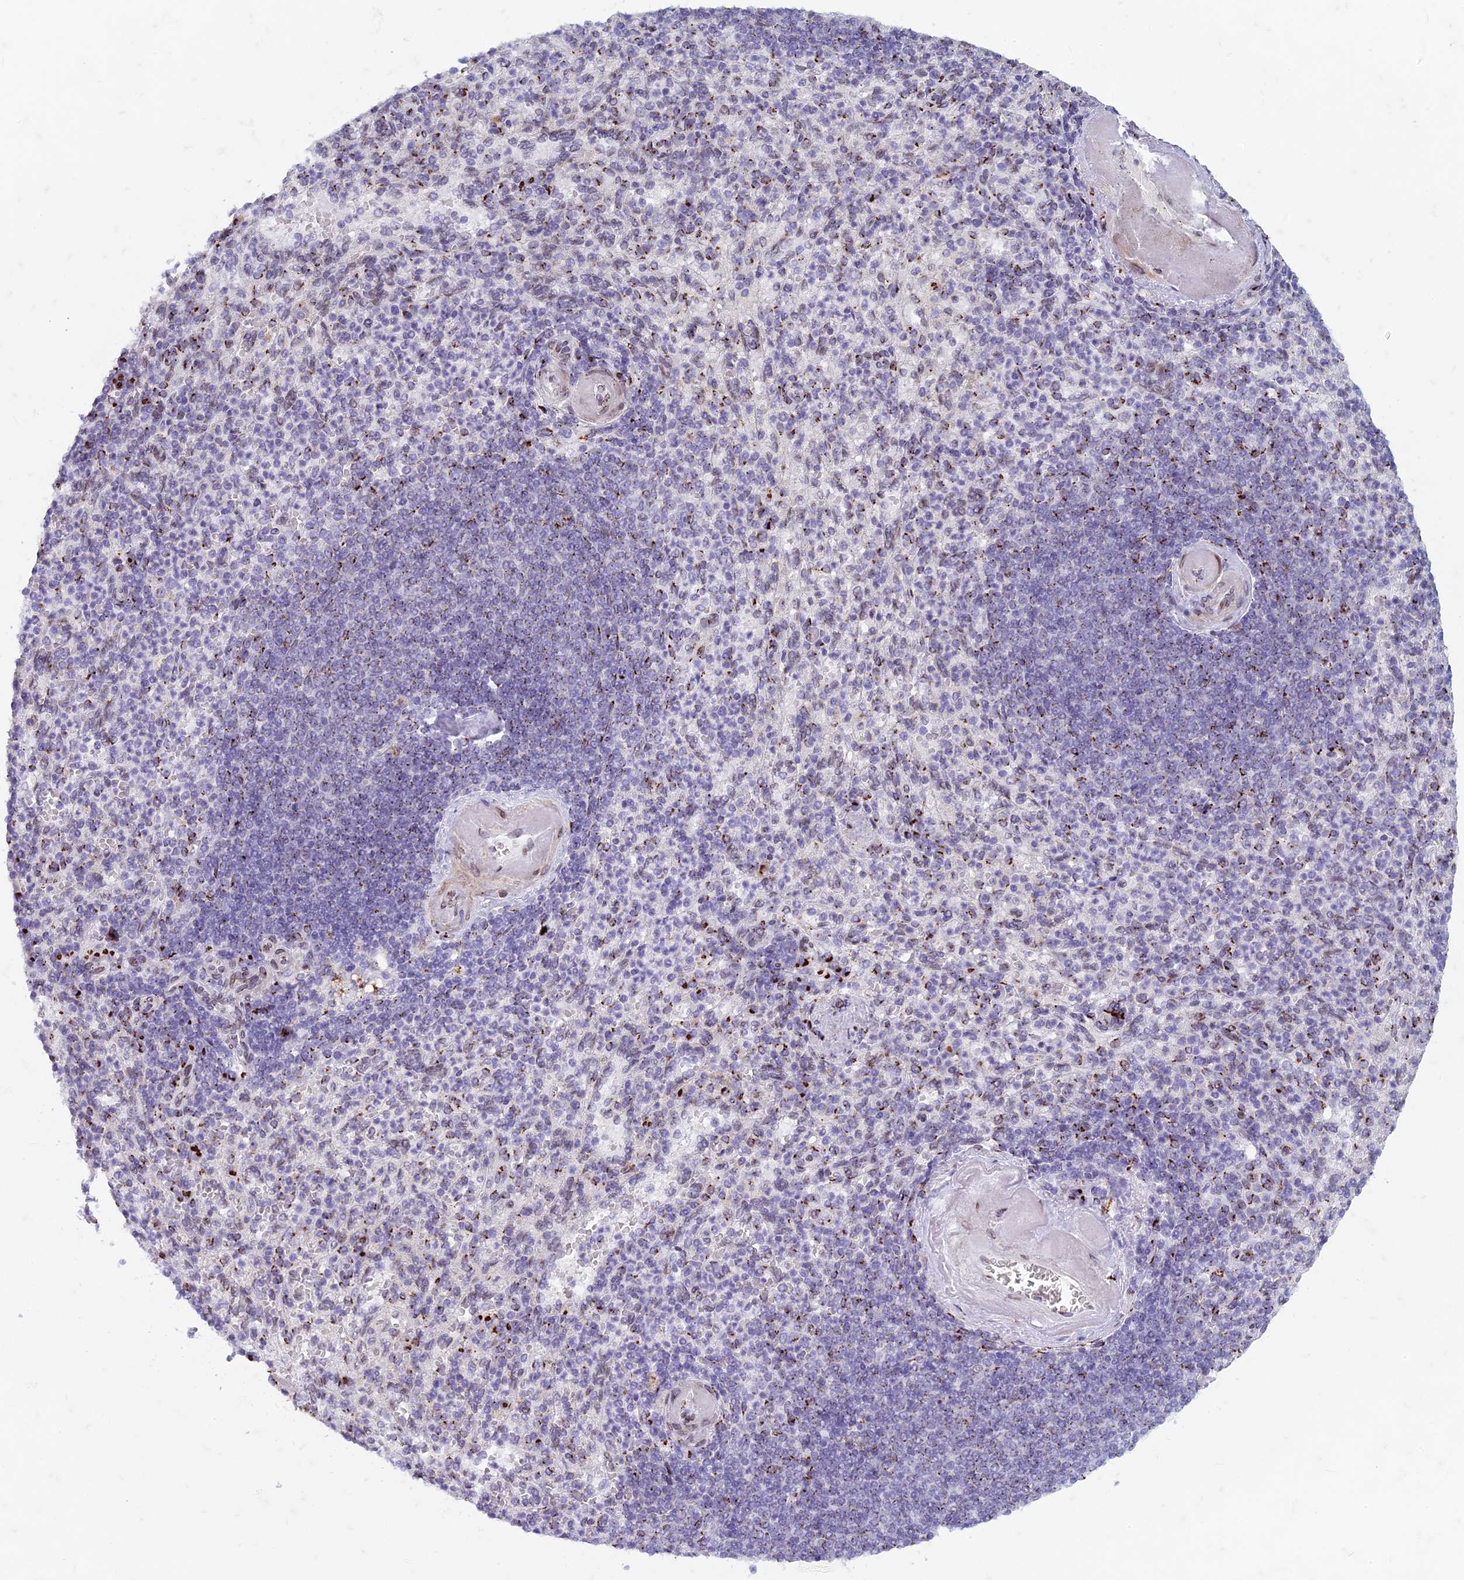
{"staining": {"intensity": "strong", "quantity": "<25%", "location": "cytoplasmic/membranous"}, "tissue": "spleen", "cell_type": "Cells in red pulp", "image_type": "normal", "snomed": [{"axis": "morphology", "description": "Normal tissue, NOS"}, {"axis": "topography", "description": "Spleen"}], "caption": "This histopathology image exhibits benign spleen stained with IHC to label a protein in brown. The cytoplasmic/membranous of cells in red pulp show strong positivity for the protein. Nuclei are counter-stained blue.", "gene": "FAM3C", "patient": {"sex": "female", "age": 74}}